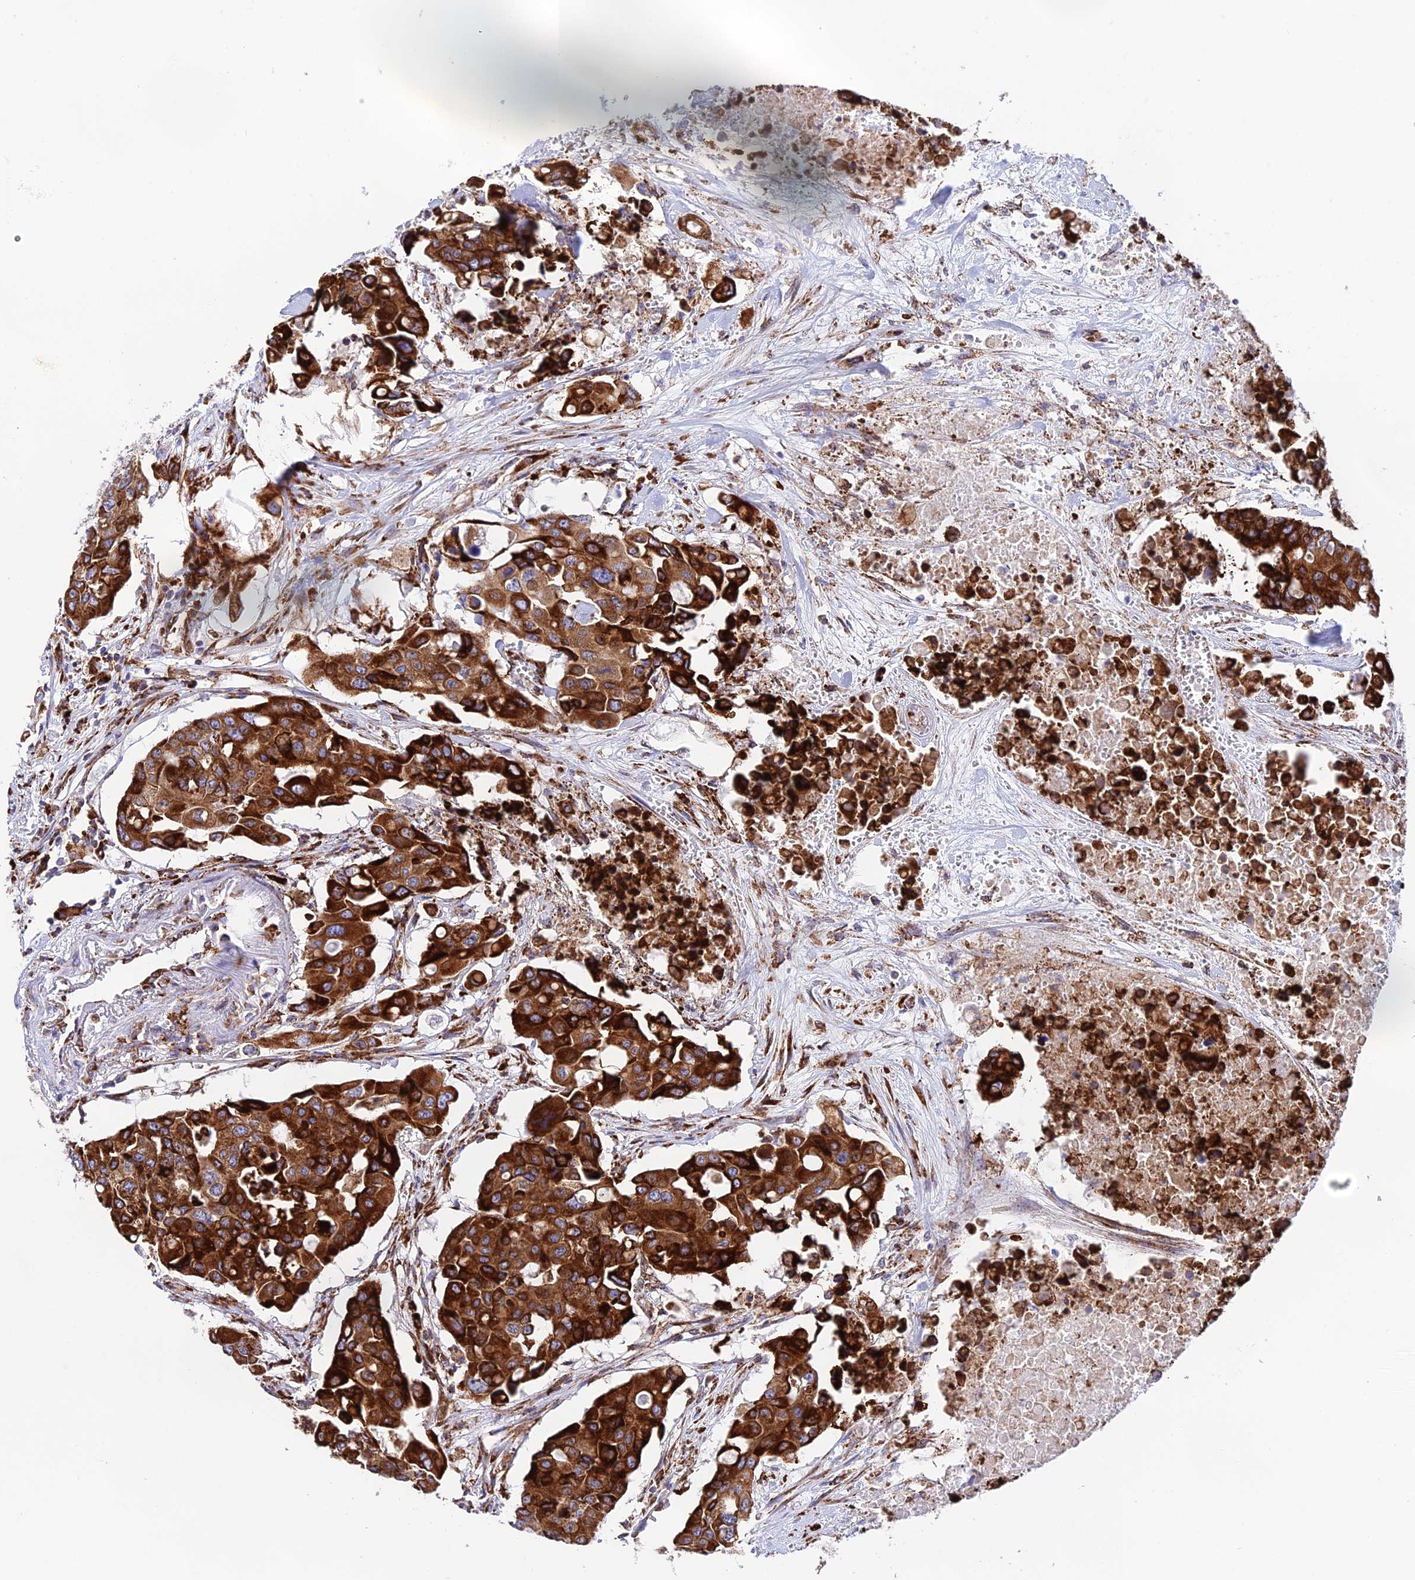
{"staining": {"intensity": "strong", "quantity": ">75%", "location": "cytoplasmic/membranous"}, "tissue": "colorectal cancer", "cell_type": "Tumor cells", "image_type": "cancer", "snomed": [{"axis": "morphology", "description": "Adenocarcinoma, NOS"}, {"axis": "topography", "description": "Colon"}], "caption": "This is an image of IHC staining of colorectal cancer, which shows strong expression in the cytoplasmic/membranous of tumor cells.", "gene": "TUBGCP6", "patient": {"sex": "male", "age": 77}}